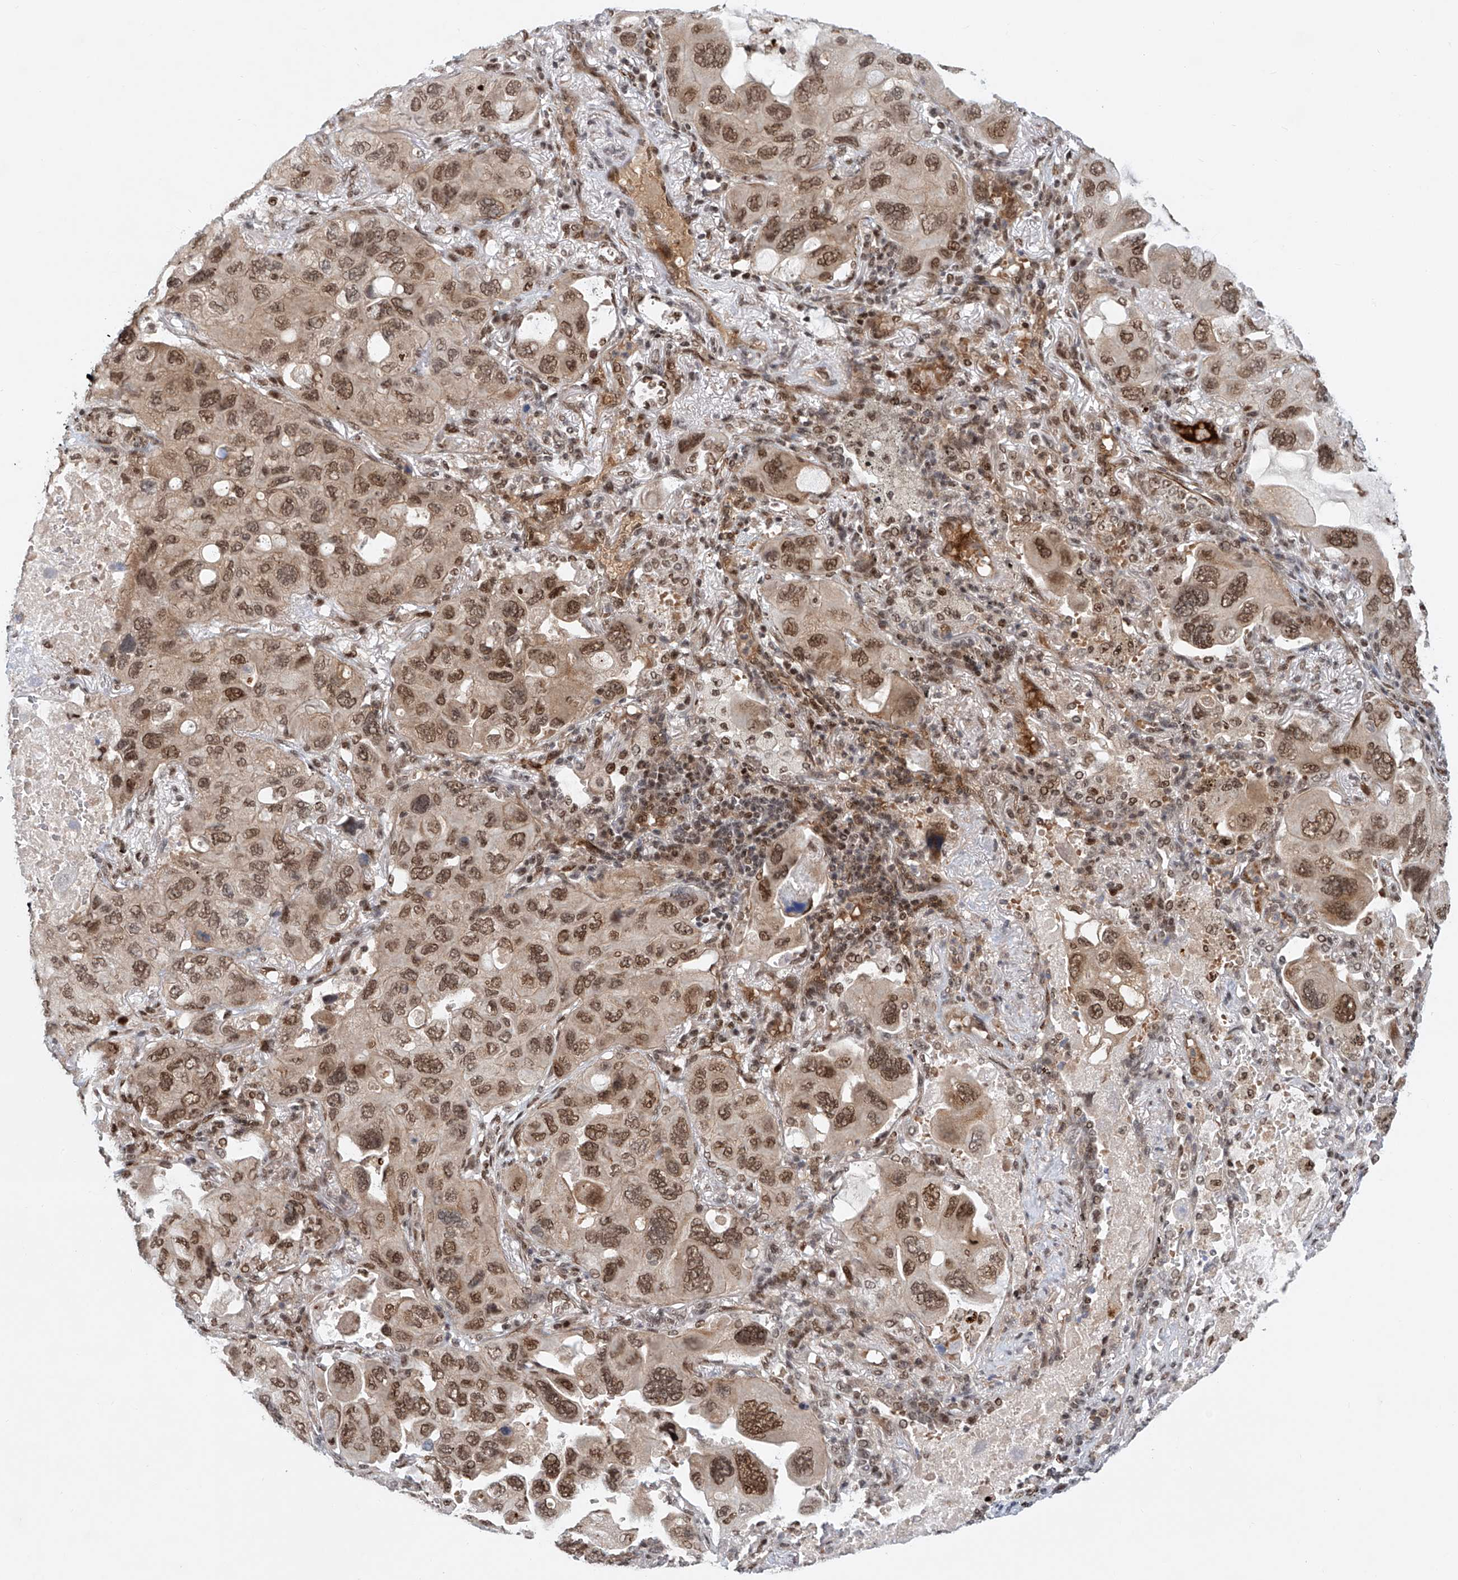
{"staining": {"intensity": "moderate", "quantity": ">75%", "location": "cytoplasmic/membranous,nuclear"}, "tissue": "lung cancer", "cell_type": "Tumor cells", "image_type": "cancer", "snomed": [{"axis": "morphology", "description": "Squamous cell carcinoma, NOS"}, {"axis": "topography", "description": "Lung"}], "caption": "Moderate cytoplasmic/membranous and nuclear protein positivity is seen in approximately >75% of tumor cells in lung cancer. (Stains: DAB (3,3'-diaminobenzidine) in brown, nuclei in blue, Microscopy: brightfield microscopy at high magnification).", "gene": "ZNF470", "patient": {"sex": "female", "age": 73}}